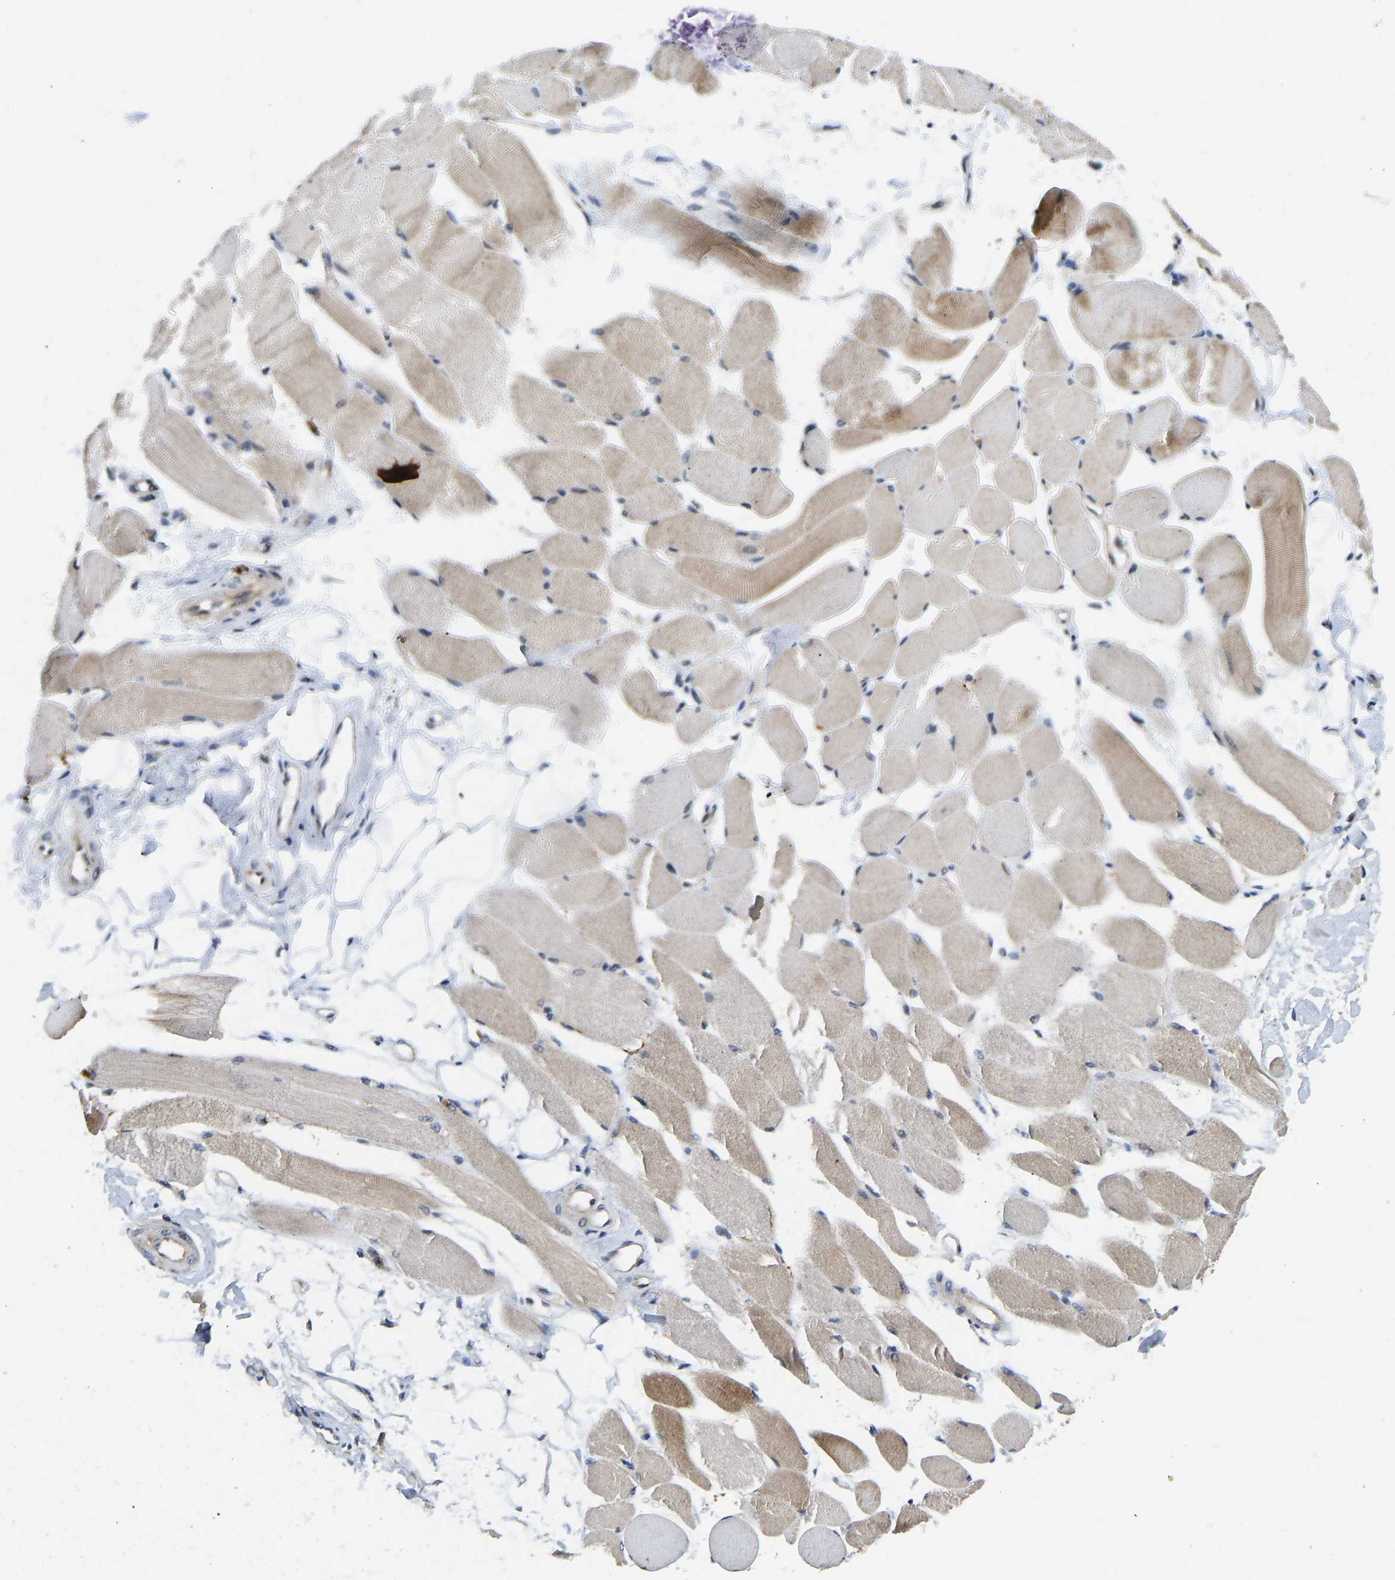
{"staining": {"intensity": "weak", "quantity": "25%-75%", "location": "cytoplasmic/membranous"}, "tissue": "skeletal muscle", "cell_type": "Myocytes", "image_type": "normal", "snomed": [{"axis": "morphology", "description": "Normal tissue, NOS"}, {"axis": "topography", "description": "Skeletal muscle"}, {"axis": "topography", "description": "Peripheral nerve tissue"}], "caption": "An IHC photomicrograph of benign tissue is shown. Protein staining in brown labels weak cytoplasmic/membranous positivity in skeletal muscle within myocytes. (DAB = brown stain, brightfield microscopy at high magnification).", "gene": "NDRG3", "patient": {"sex": "female", "age": 84}}